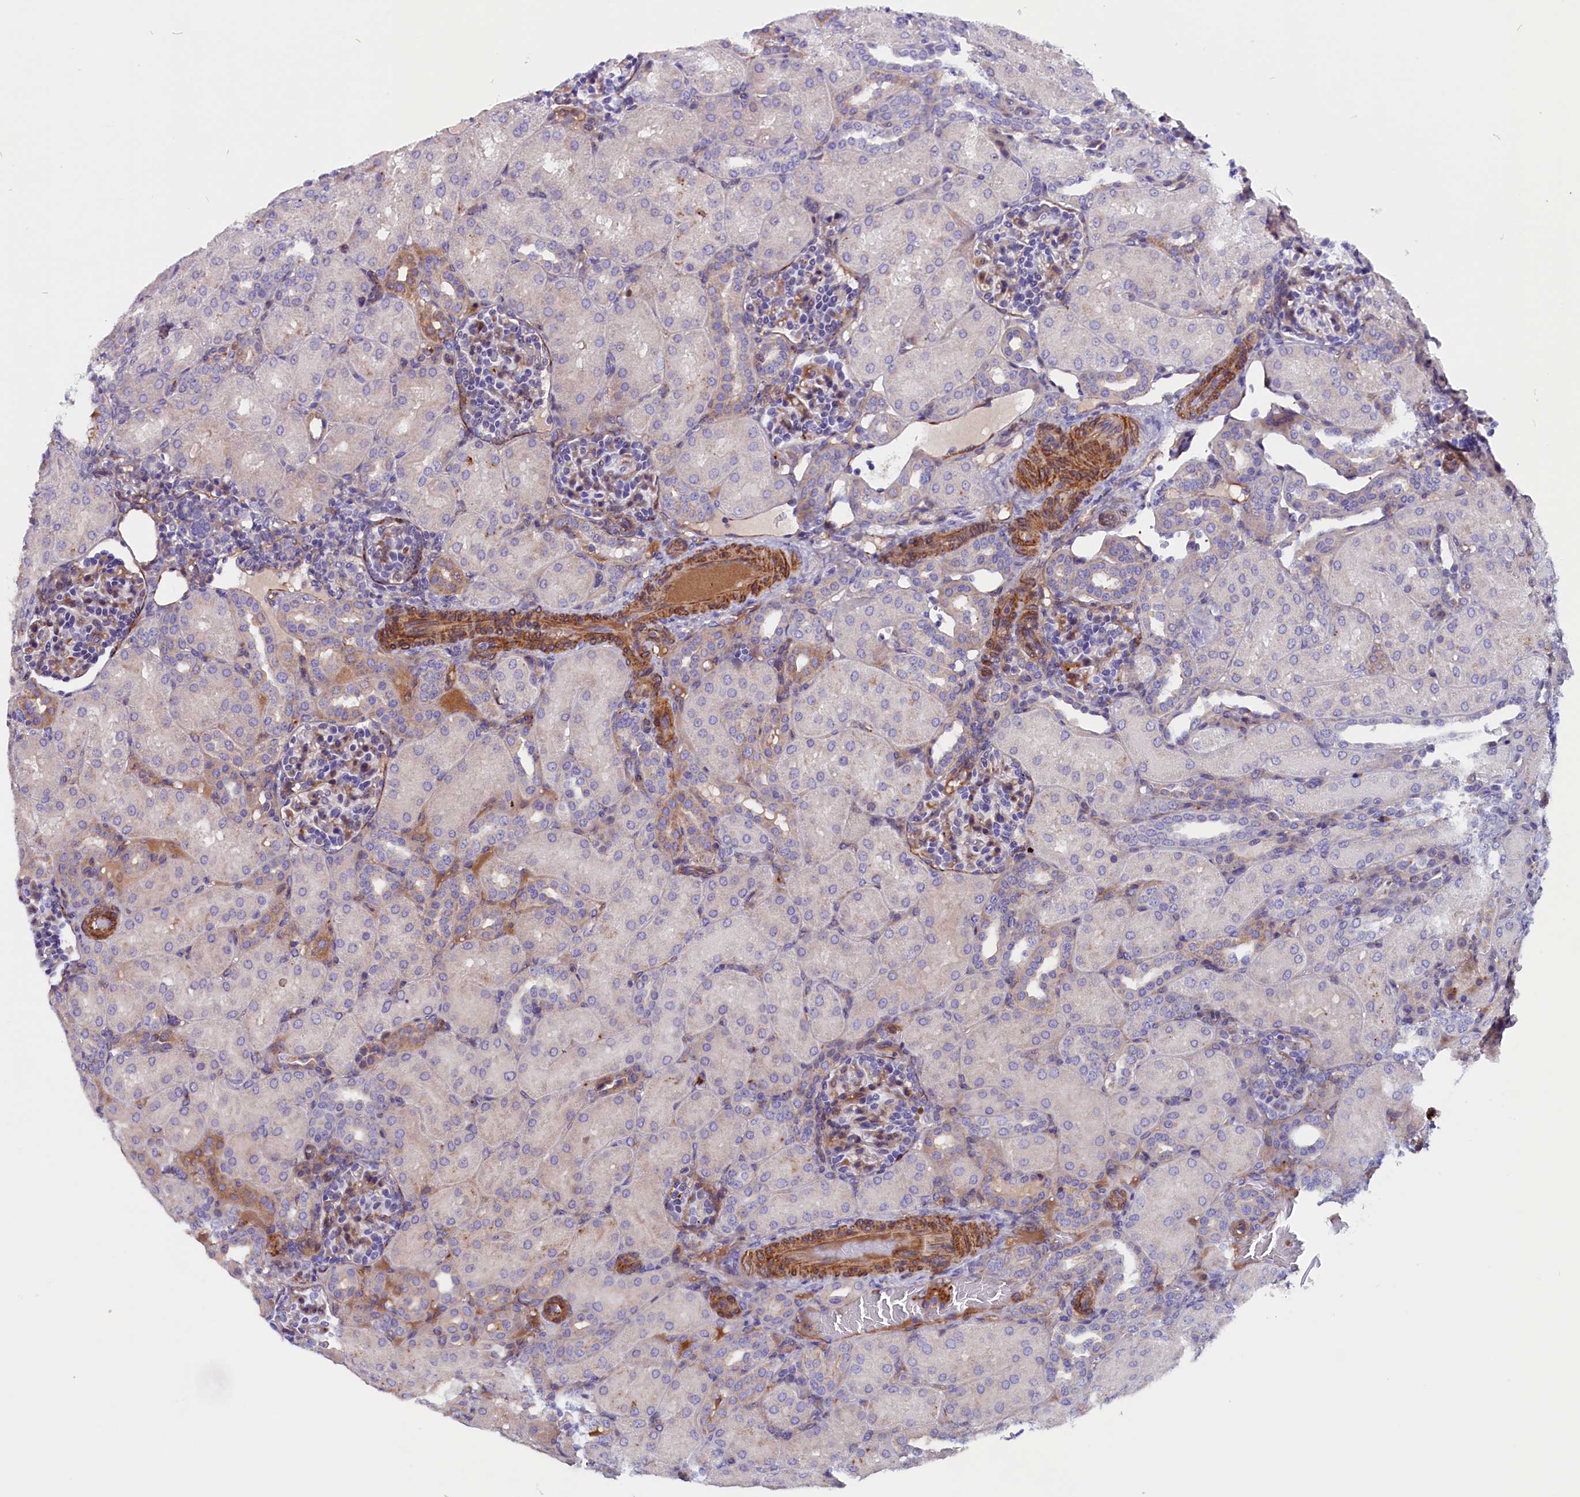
{"staining": {"intensity": "moderate", "quantity": "<25%", "location": "cytoplasmic/membranous"}, "tissue": "kidney", "cell_type": "Cells in glomeruli", "image_type": "normal", "snomed": [{"axis": "morphology", "description": "Normal tissue, NOS"}, {"axis": "topography", "description": "Kidney"}], "caption": "A micrograph of kidney stained for a protein exhibits moderate cytoplasmic/membranous brown staining in cells in glomeruli. (DAB (3,3'-diaminobenzidine) = brown stain, brightfield microscopy at high magnification).", "gene": "ZNF749", "patient": {"sex": "male", "age": 1}}